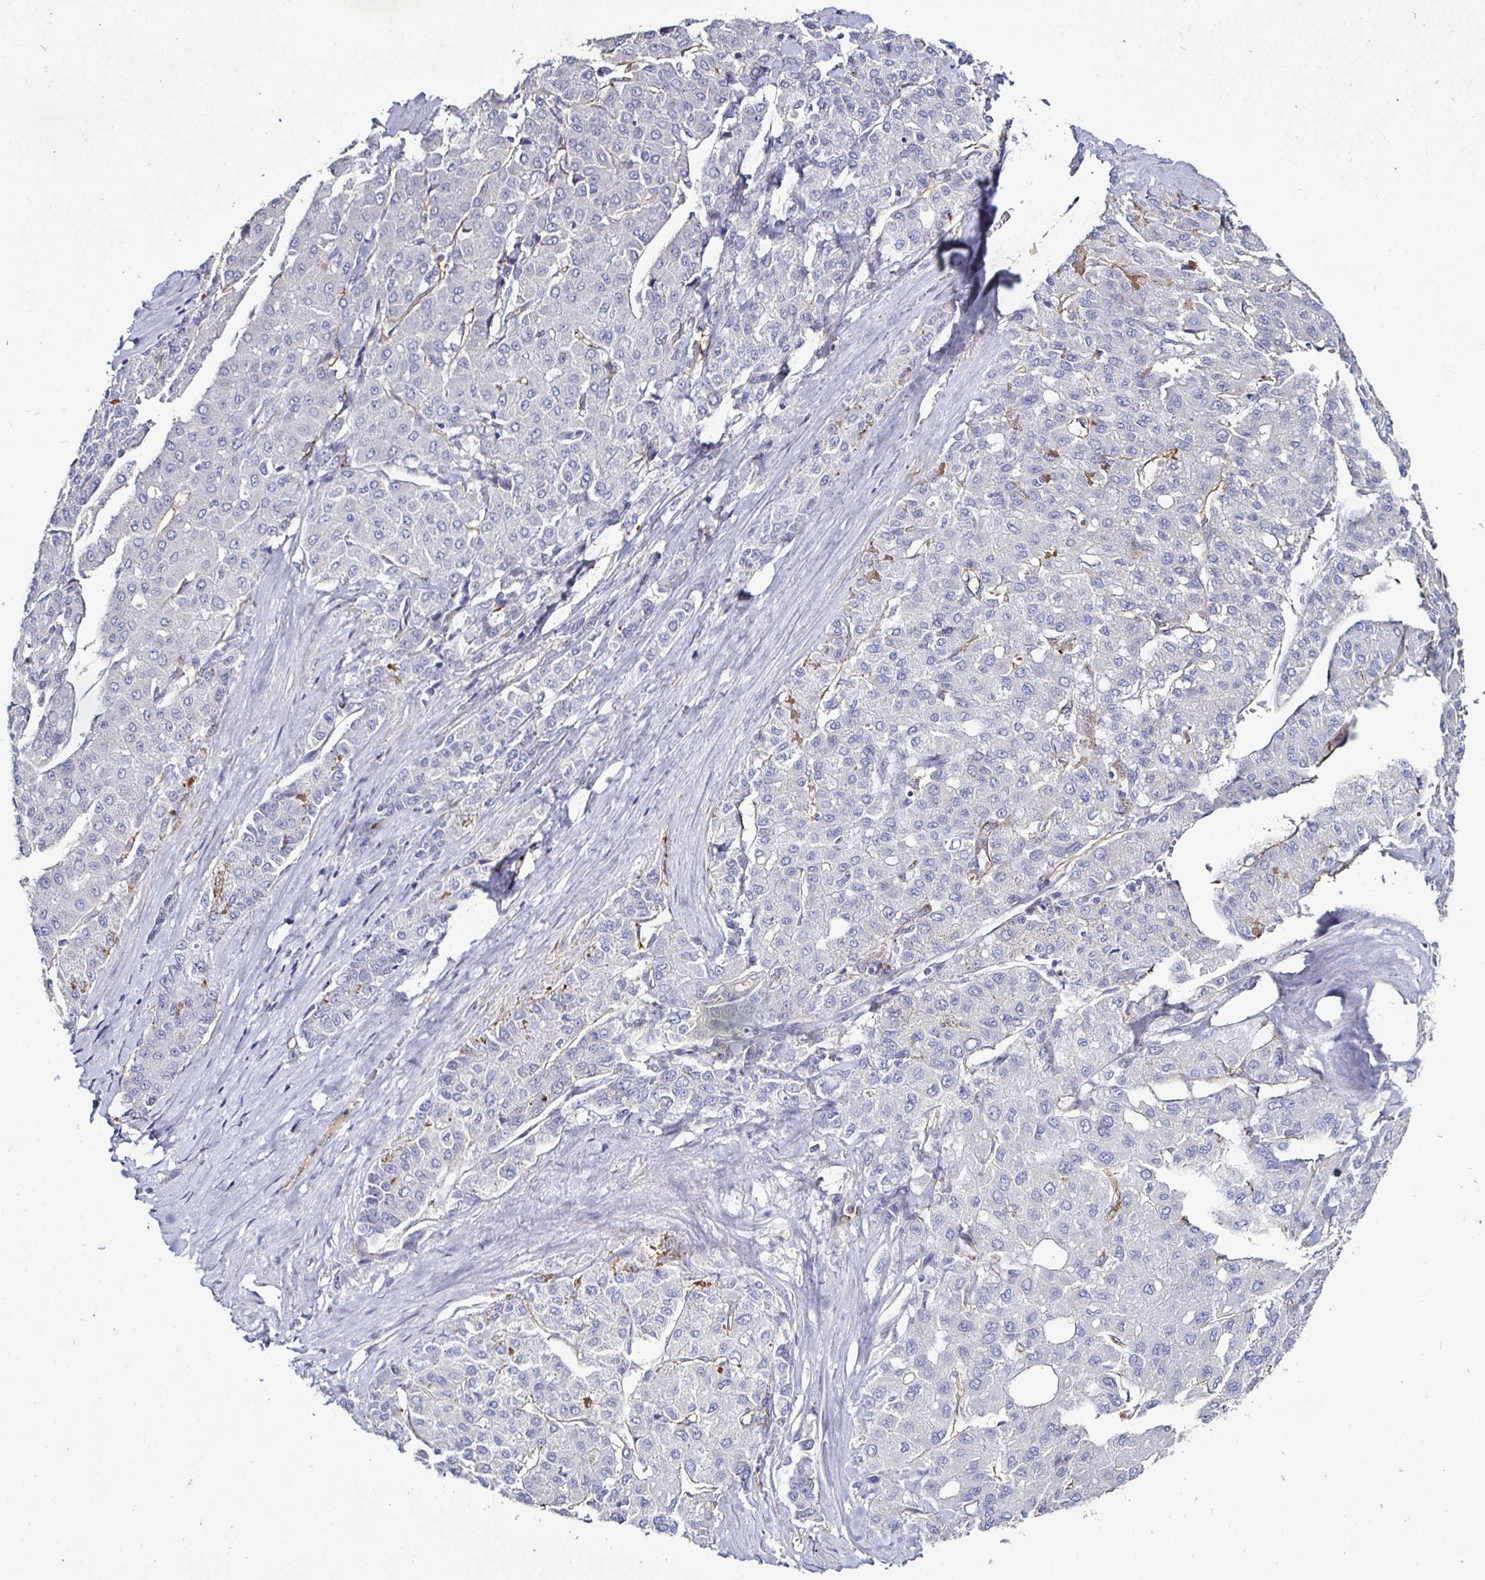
{"staining": {"intensity": "negative", "quantity": "none", "location": "none"}, "tissue": "liver cancer", "cell_type": "Tumor cells", "image_type": "cancer", "snomed": [{"axis": "morphology", "description": "Carcinoma, Hepatocellular, NOS"}, {"axis": "topography", "description": "Liver"}], "caption": "Tumor cells are negative for protein expression in human hepatocellular carcinoma (liver). (DAB immunohistochemistry (IHC) visualized using brightfield microscopy, high magnification).", "gene": "ACSBG2", "patient": {"sex": "male", "age": 65}}